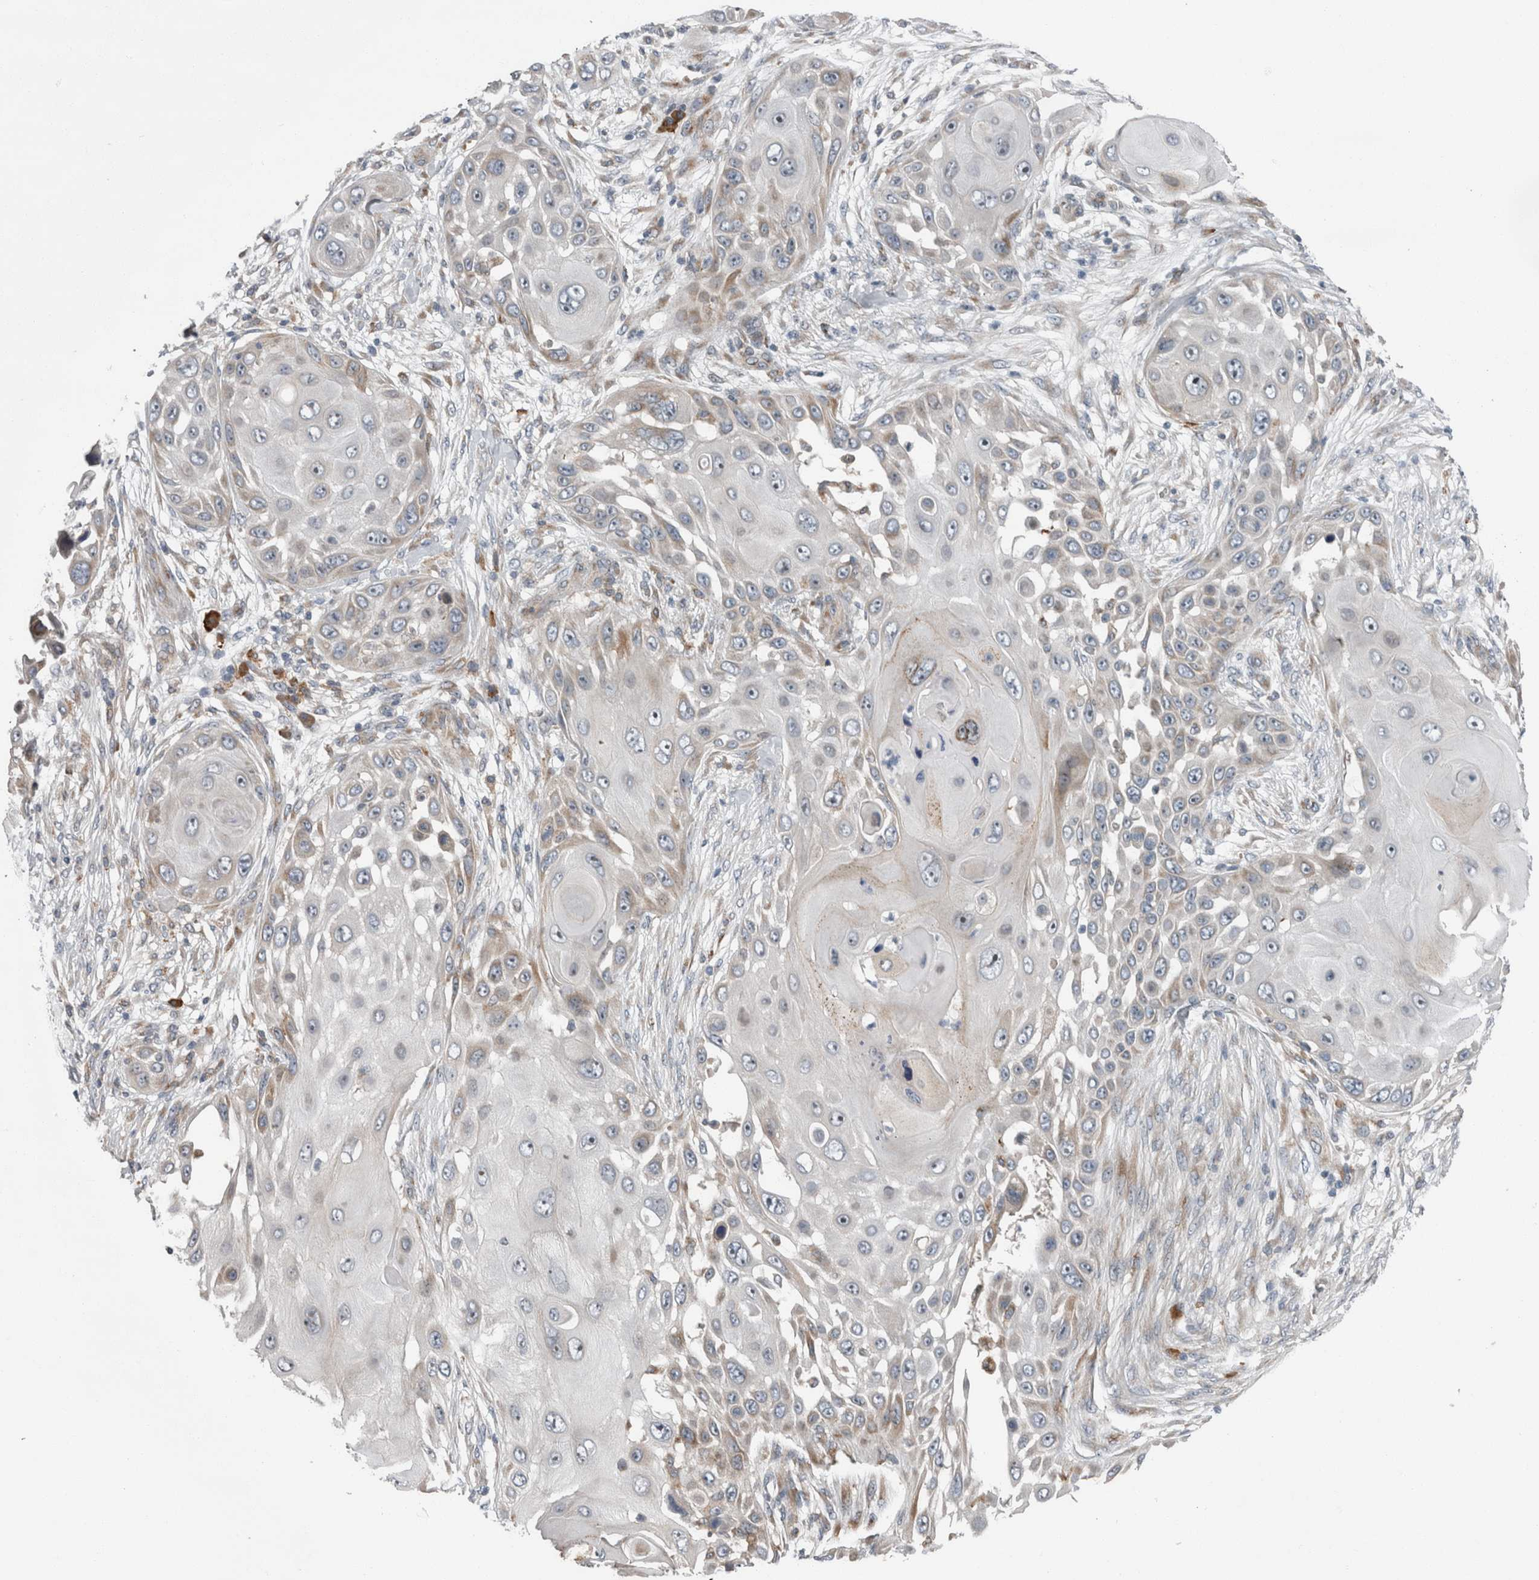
{"staining": {"intensity": "weak", "quantity": "<25%", "location": "cytoplasmic/membranous"}, "tissue": "skin cancer", "cell_type": "Tumor cells", "image_type": "cancer", "snomed": [{"axis": "morphology", "description": "Squamous cell carcinoma, NOS"}, {"axis": "topography", "description": "Skin"}], "caption": "This is an IHC micrograph of skin cancer (squamous cell carcinoma). There is no positivity in tumor cells.", "gene": "USP25", "patient": {"sex": "female", "age": 44}}